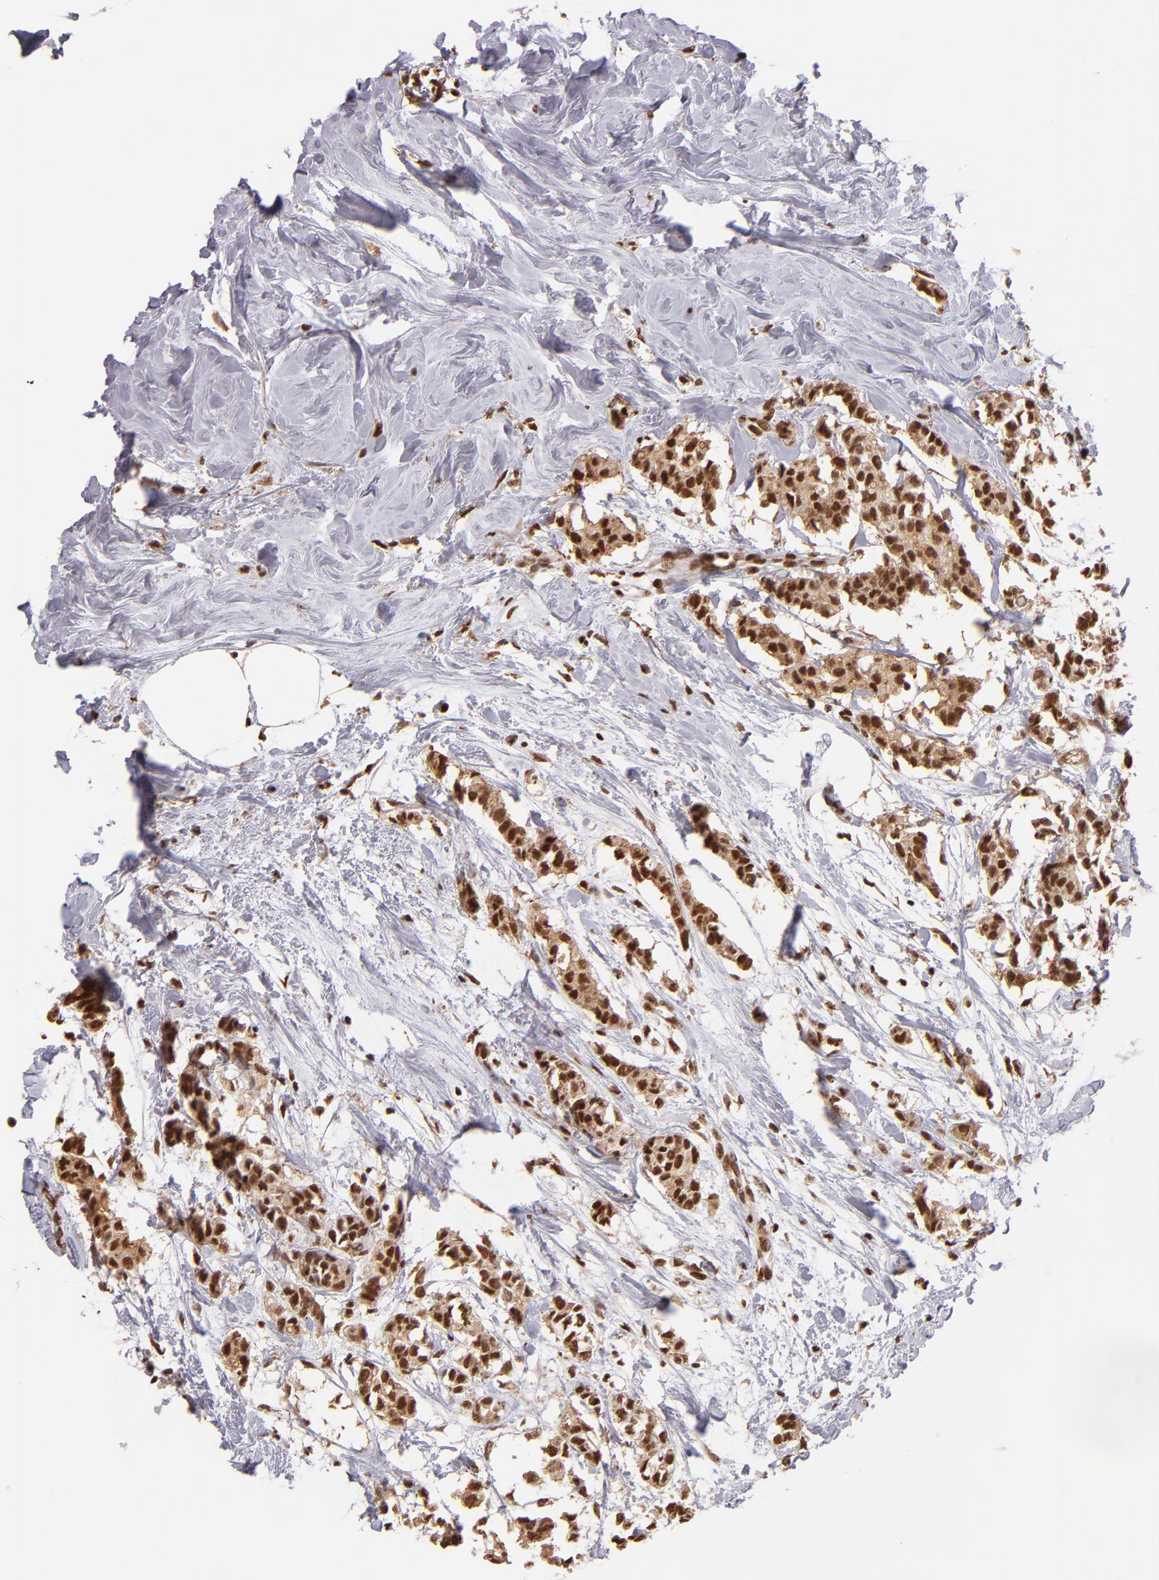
{"staining": {"intensity": "strong", "quantity": ">75%", "location": "cytoplasmic/membranous,nuclear"}, "tissue": "breast cancer", "cell_type": "Tumor cells", "image_type": "cancer", "snomed": [{"axis": "morphology", "description": "Duct carcinoma"}, {"axis": "topography", "description": "Breast"}], "caption": "Immunohistochemical staining of human breast cancer demonstrates strong cytoplasmic/membranous and nuclear protein staining in about >75% of tumor cells.", "gene": "SP1", "patient": {"sex": "female", "age": 84}}